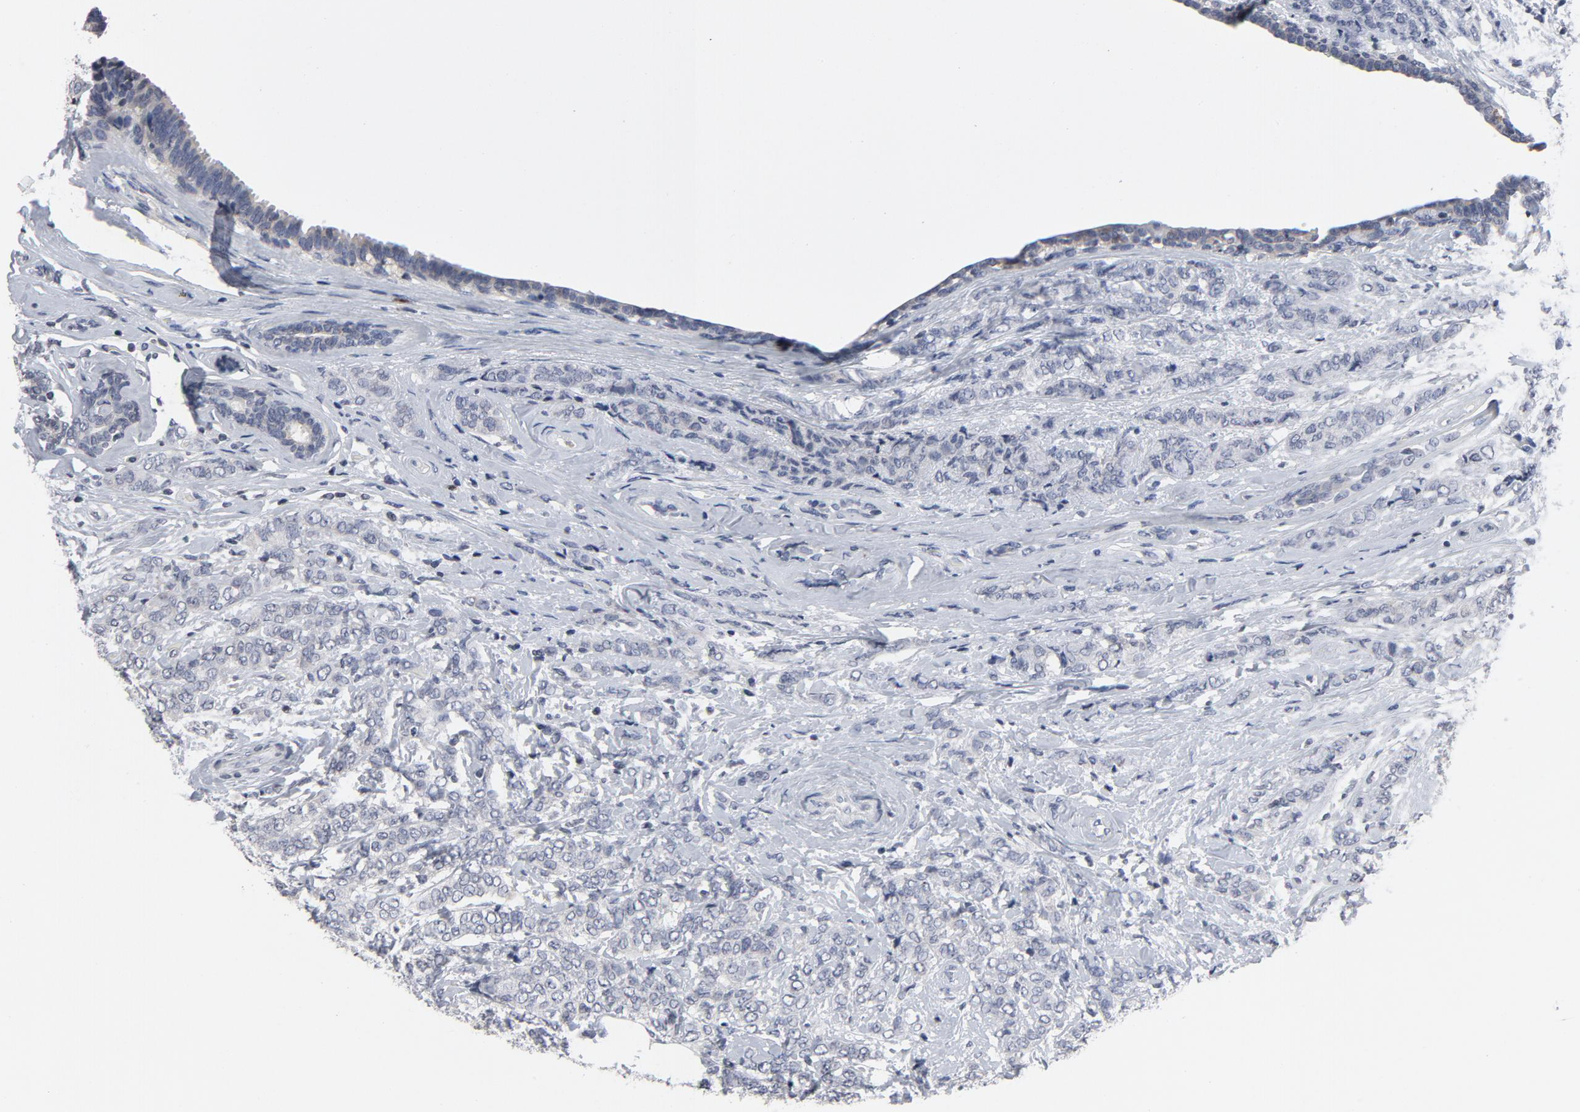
{"staining": {"intensity": "negative", "quantity": "none", "location": "none"}, "tissue": "breast cancer", "cell_type": "Tumor cells", "image_type": "cancer", "snomed": [{"axis": "morphology", "description": "Lobular carcinoma"}, {"axis": "topography", "description": "Breast"}], "caption": "Image shows no protein staining in tumor cells of lobular carcinoma (breast) tissue. Nuclei are stained in blue.", "gene": "TCL1A", "patient": {"sex": "female", "age": 60}}